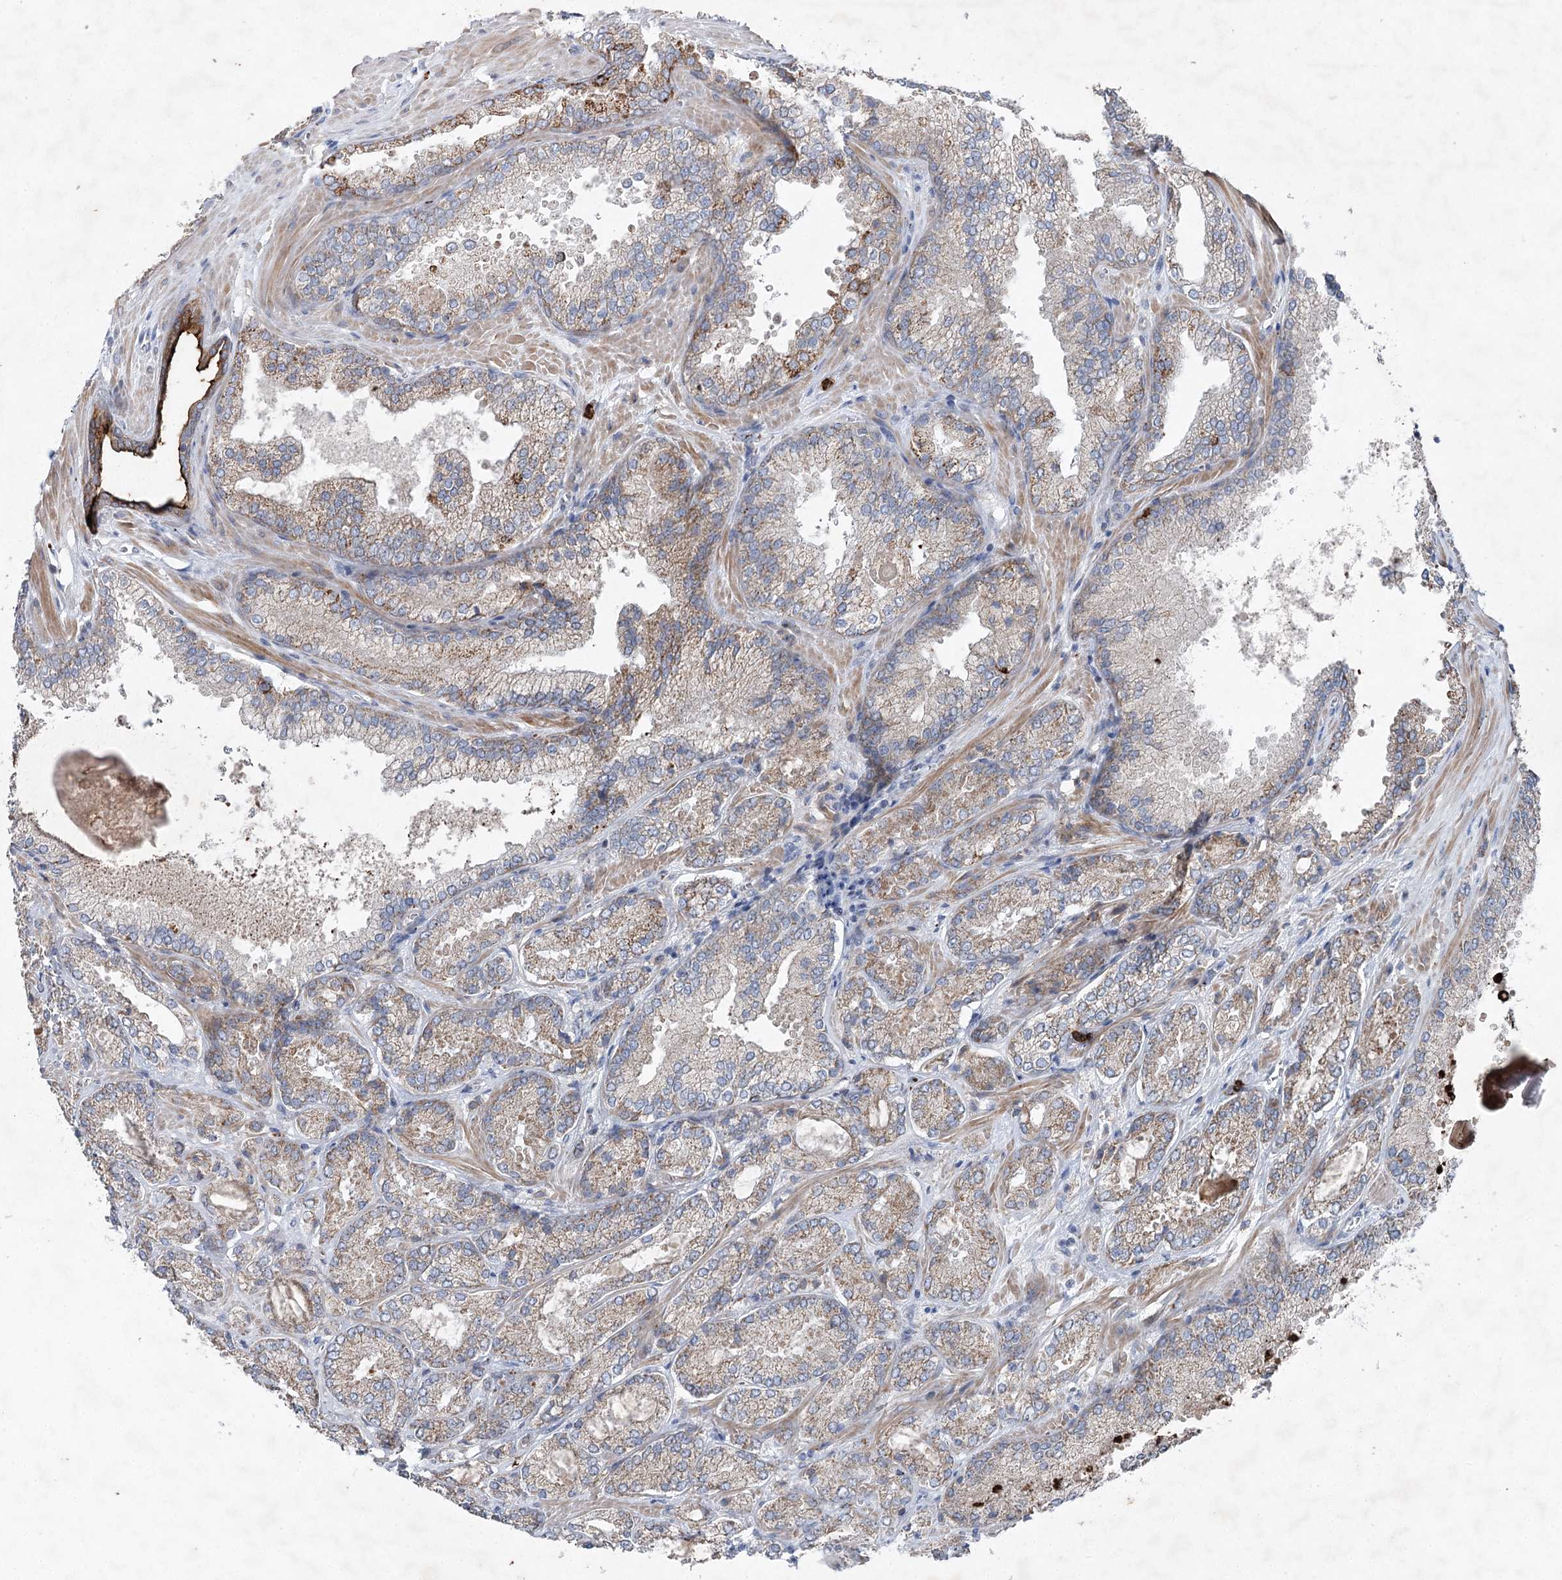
{"staining": {"intensity": "weak", "quantity": ">75%", "location": "cytoplasmic/membranous"}, "tissue": "prostate cancer", "cell_type": "Tumor cells", "image_type": "cancer", "snomed": [{"axis": "morphology", "description": "Adenocarcinoma, Low grade"}, {"axis": "topography", "description": "Prostate"}], "caption": "About >75% of tumor cells in prostate cancer (low-grade adenocarcinoma) demonstrate weak cytoplasmic/membranous protein expression as visualized by brown immunohistochemical staining.", "gene": "PLA2G12A", "patient": {"sex": "male", "age": 74}}